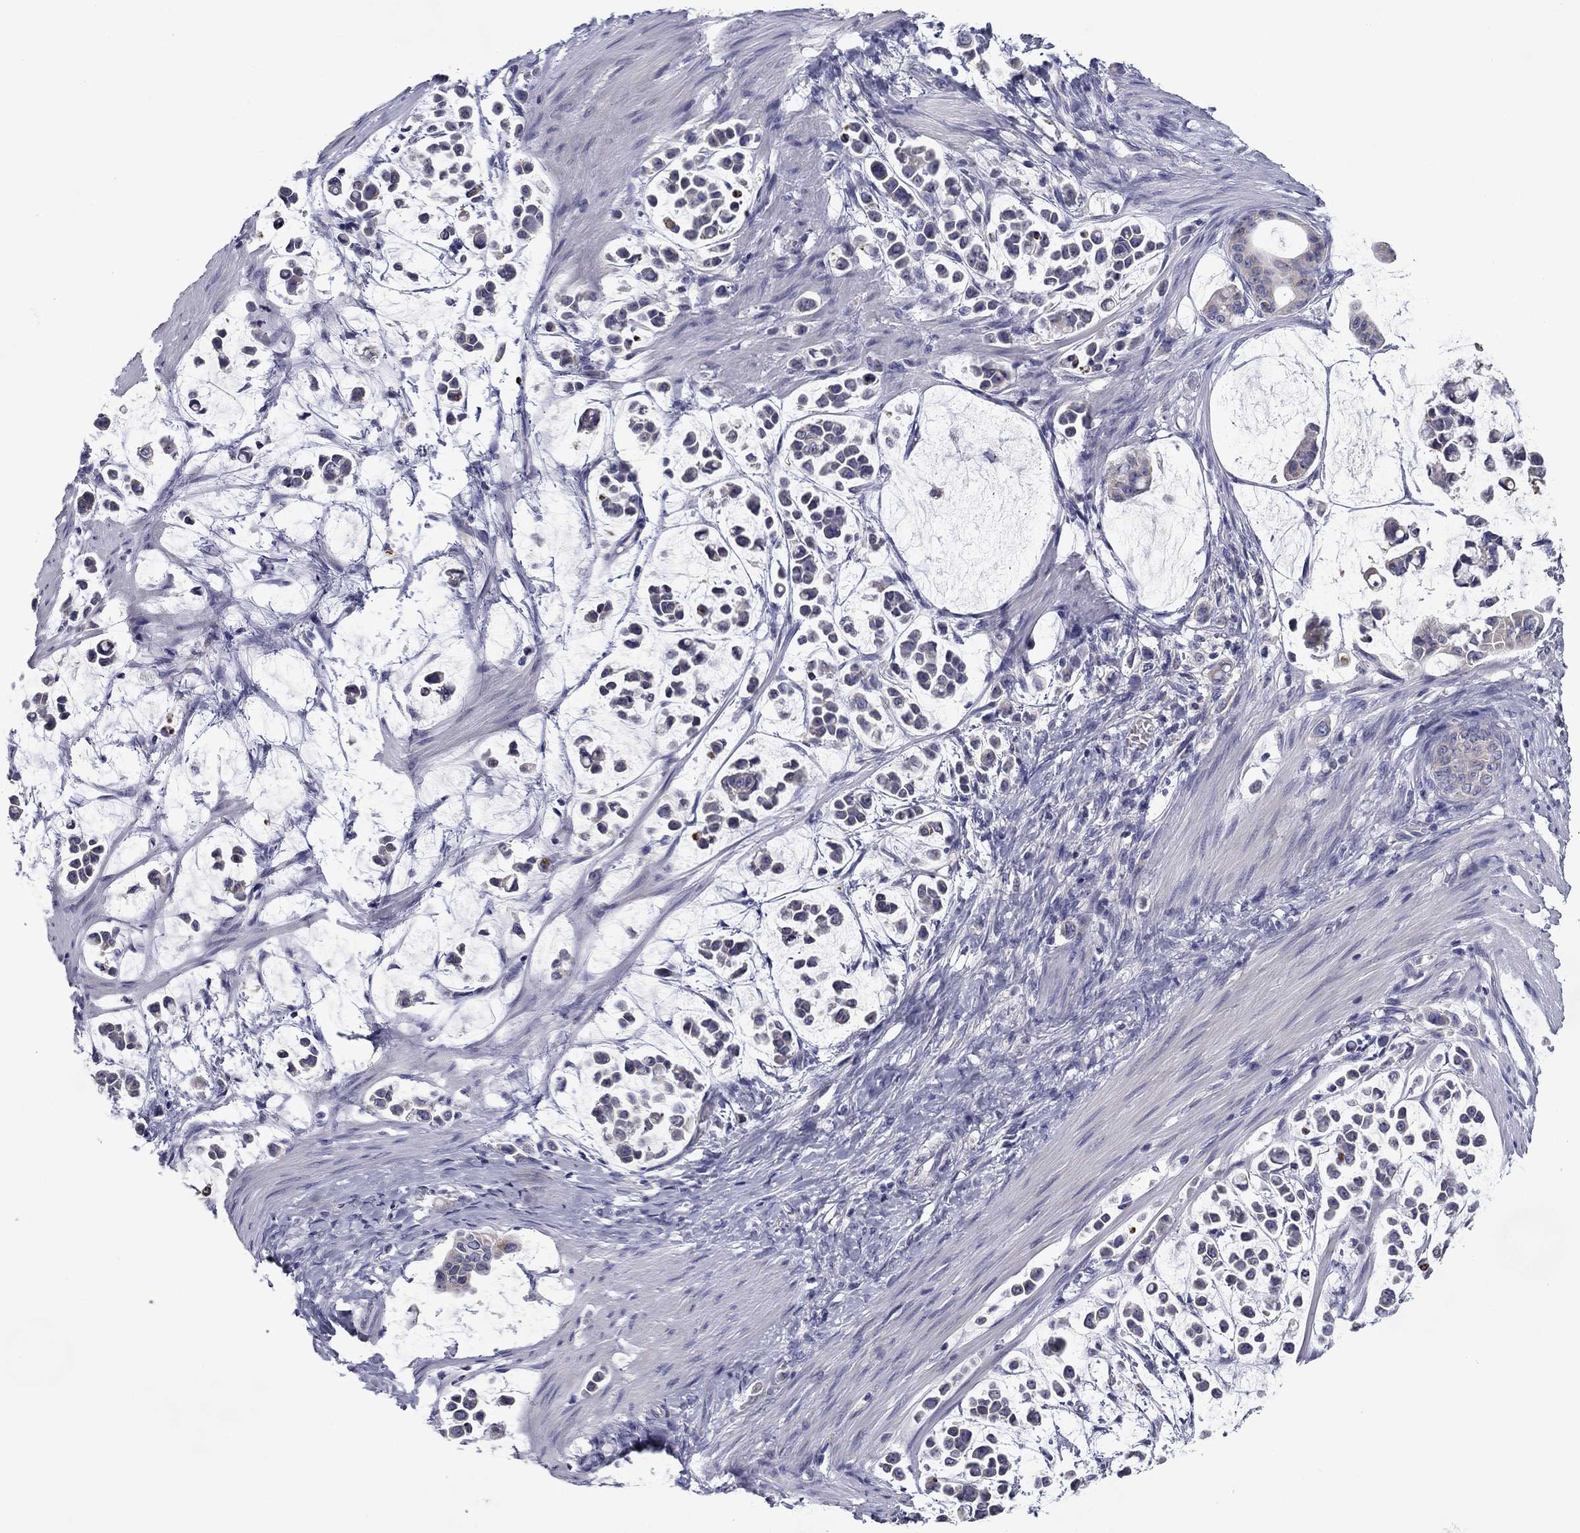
{"staining": {"intensity": "negative", "quantity": "none", "location": "none"}, "tissue": "stomach cancer", "cell_type": "Tumor cells", "image_type": "cancer", "snomed": [{"axis": "morphology", "description": "Adenocarcinoma, NOS"}, {"axis": "topography", "description": "Stomach"}], "caption": "DAB (3,3'-diaminobenzidine) immunohistochemical staining of human adenocarcinoma (stomach) shows no significant staining in tumor cells.", "gene": "SPATA7", "patient": {"sex": "male", "age": 82}}